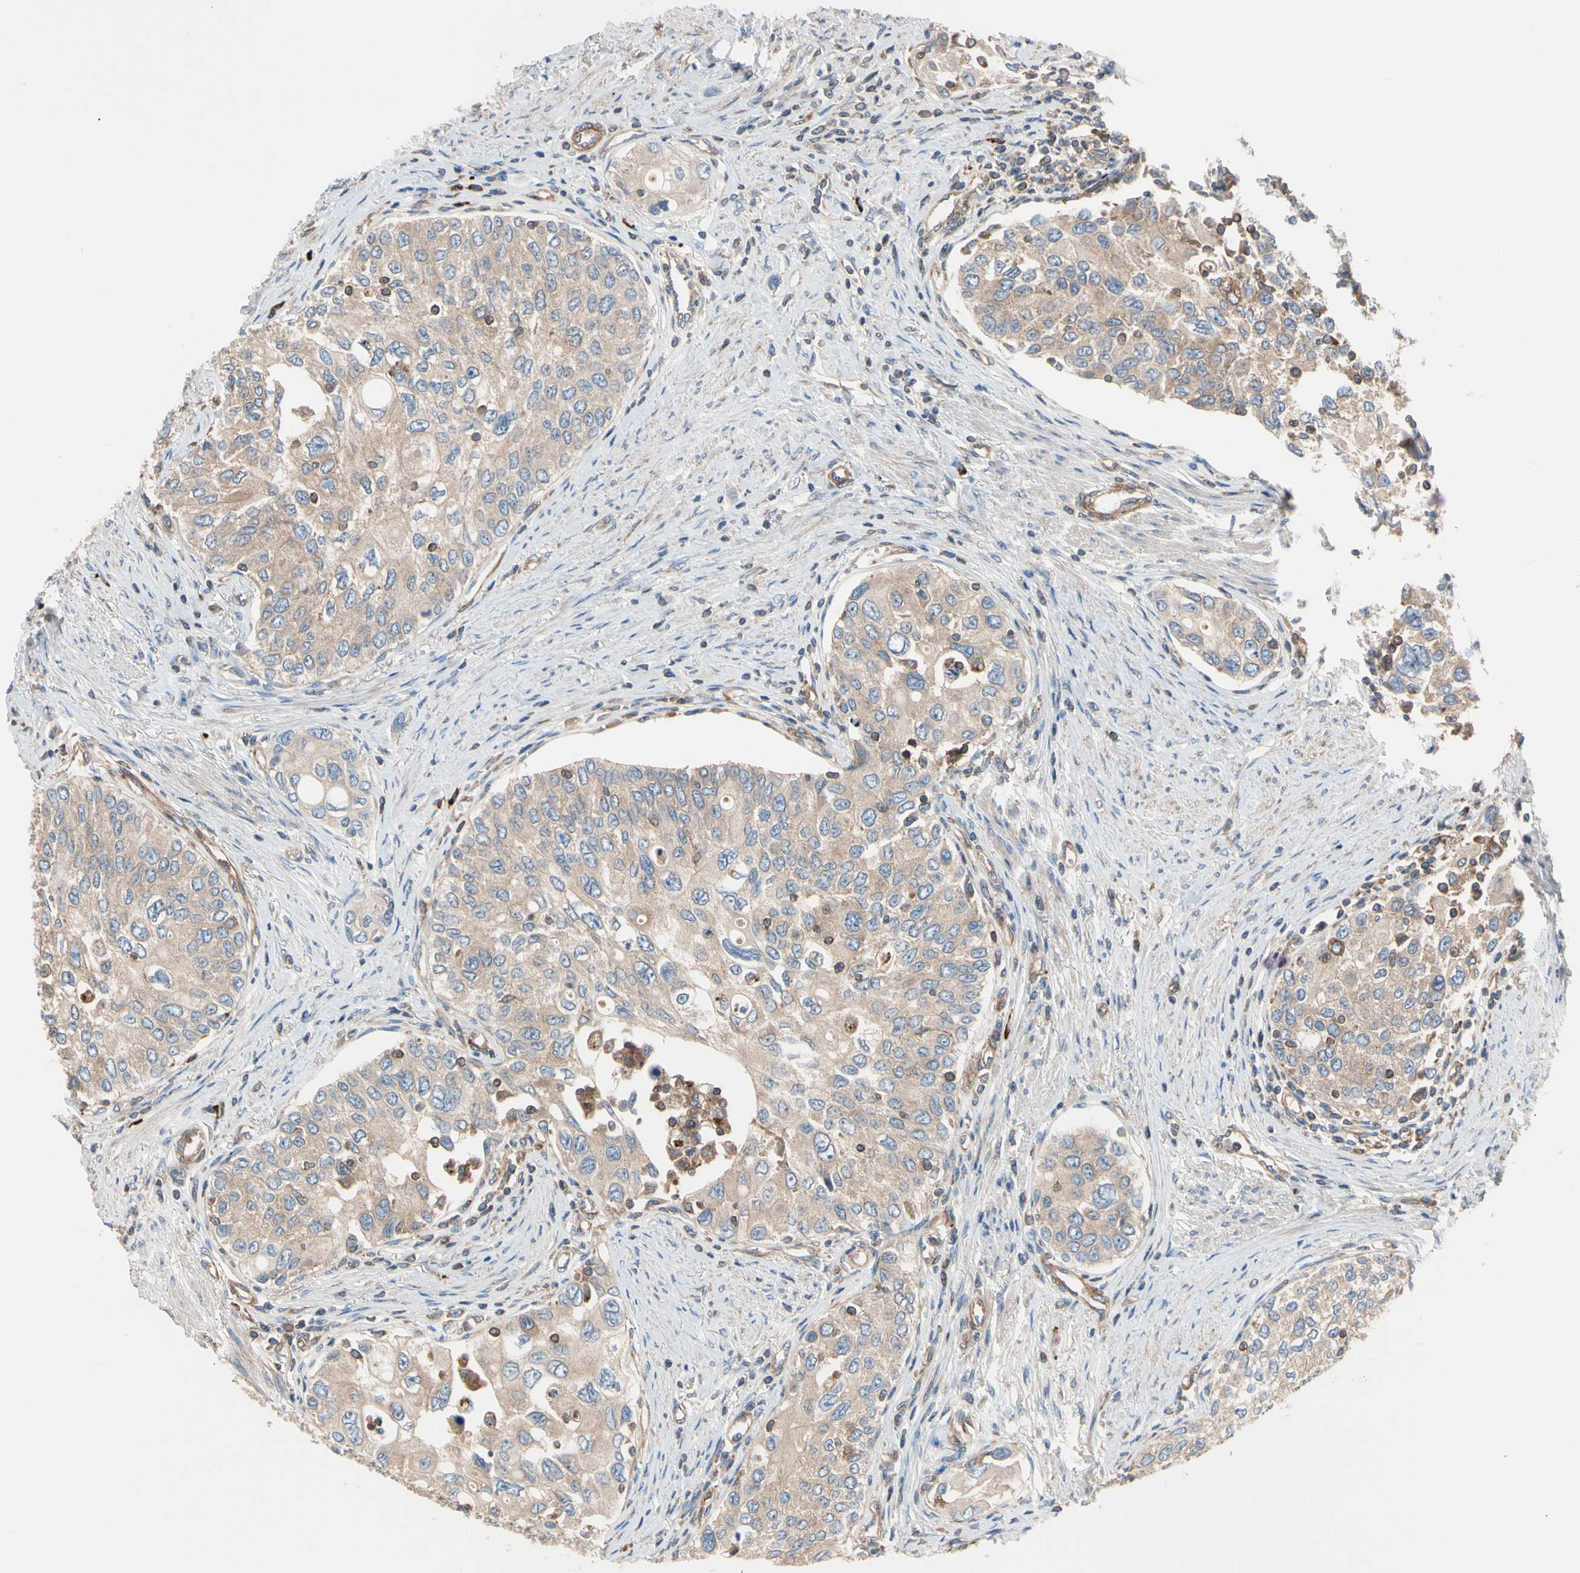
{"staining": {"intensity": "weak", "quantity": ">75%", "location": "cytoplasmic/membranous"}, "tissue": "urothelial cancer", "cell_type": "Tumor cells", "image_type": "cancer", "snomed": [{"axis": "morphology", "description": "Urothelial carcinoma, High grade"}, {"axis": "topography", "description": "Urinary bladder"}], "caption": "Urothelial cancer tissue displays weak cytoplasmic/membranous expression in approximately >75% of tumor cells, visualized by immunohistochemistry.", "gene": "ROCK1", "patient": {"sex": "female", "age": 56}}